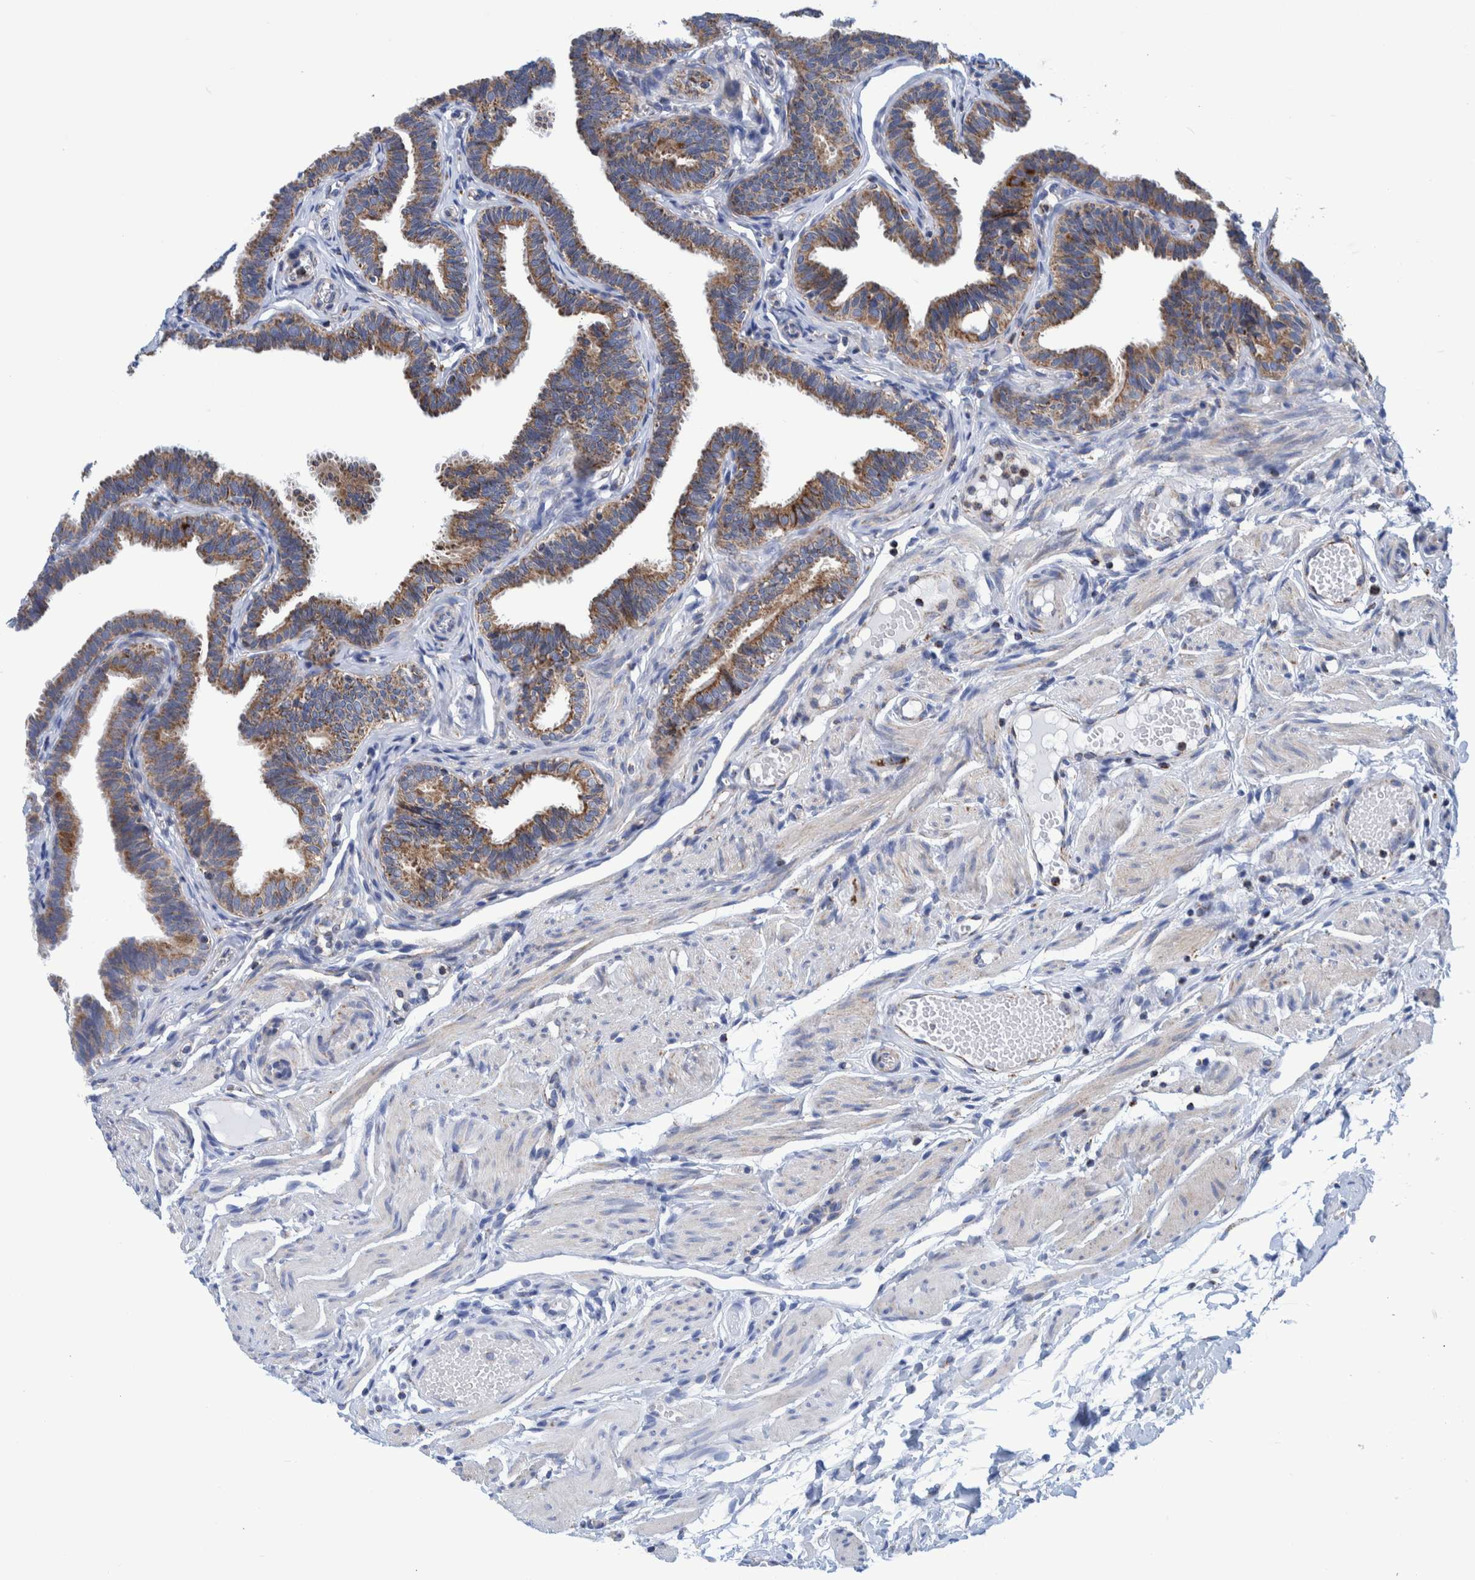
{"staining": {"intensity": "moderate", "quantity": ">75%", "location": "cytoplasmic/membranous"}, "tissue": "fallopian tube", "cell_type": "Glandular cells", "image_type": "normal", "snomed": [{"axis": "morphology", "description": "Normal tissue, NOS"}, {"axis": "topography", "description": "Fallopian tube"}, {"axis": "topography", "description": "Ovary"}], "caption": "This is an image of immunohistochemistry (IHC) staining of normal fallopian tube, which shows moderate expression in the cytoplasmic/membranous of glandular cells.", "gene": "BZW2", "patient": {"sex": "female", "age": 23}}